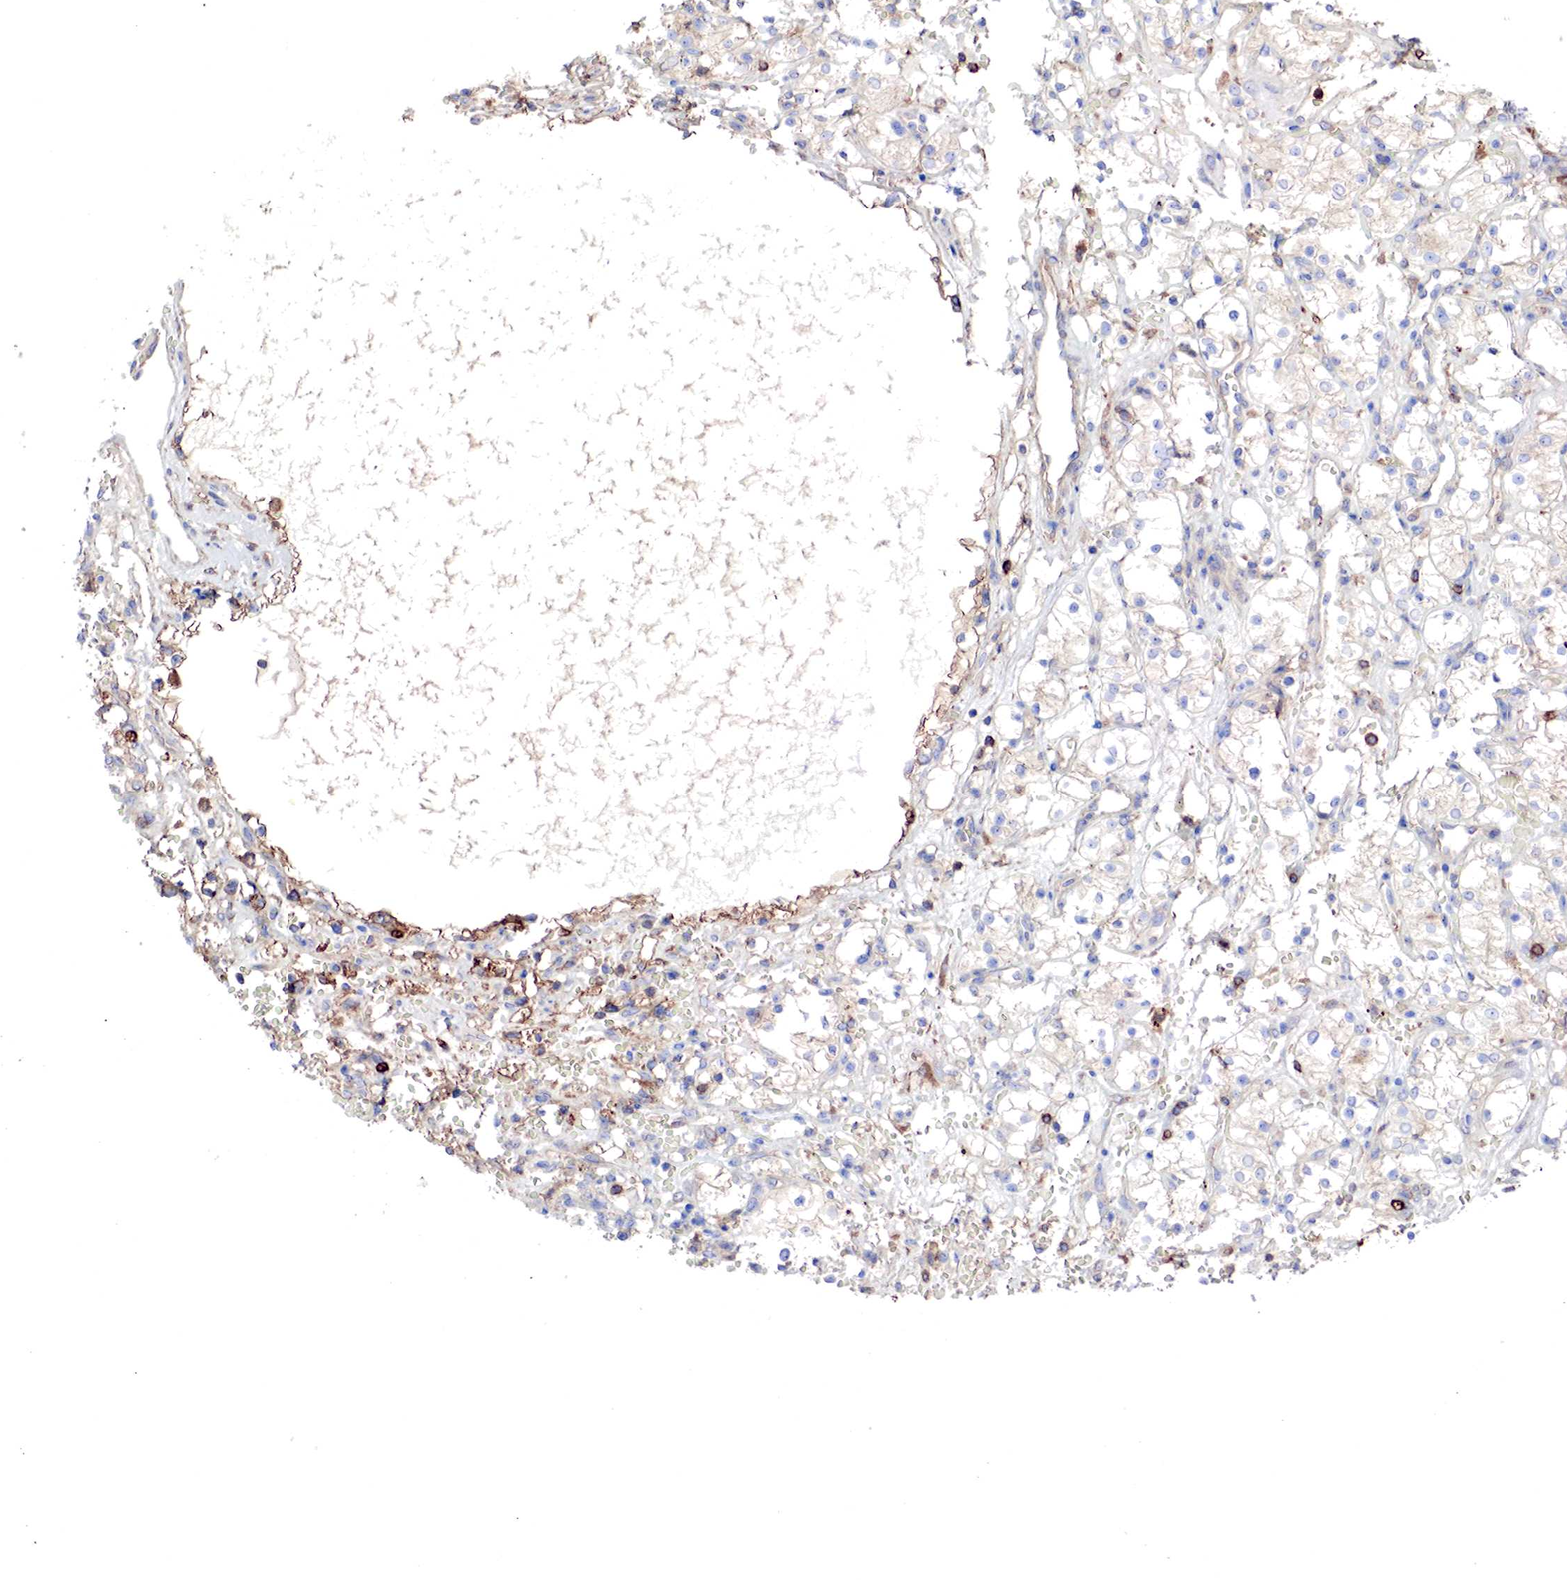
{"staining": {"intensity": "negative", "quantity": "none", "location": "none"}, "tissue": "renal cancer", "cell_type": "Tumor cells", "image_type": "cancer", "snomed": [{"axis": "morphology", "description": "Adenocarcinoma, NOS"}, {"axis": "topography", "description": "Kidney"}], "caption": "There is no significant expression in tumor cells of renal cancer.", "gene": "G6PD", "patient": {"sex": "female", "age": 60}}